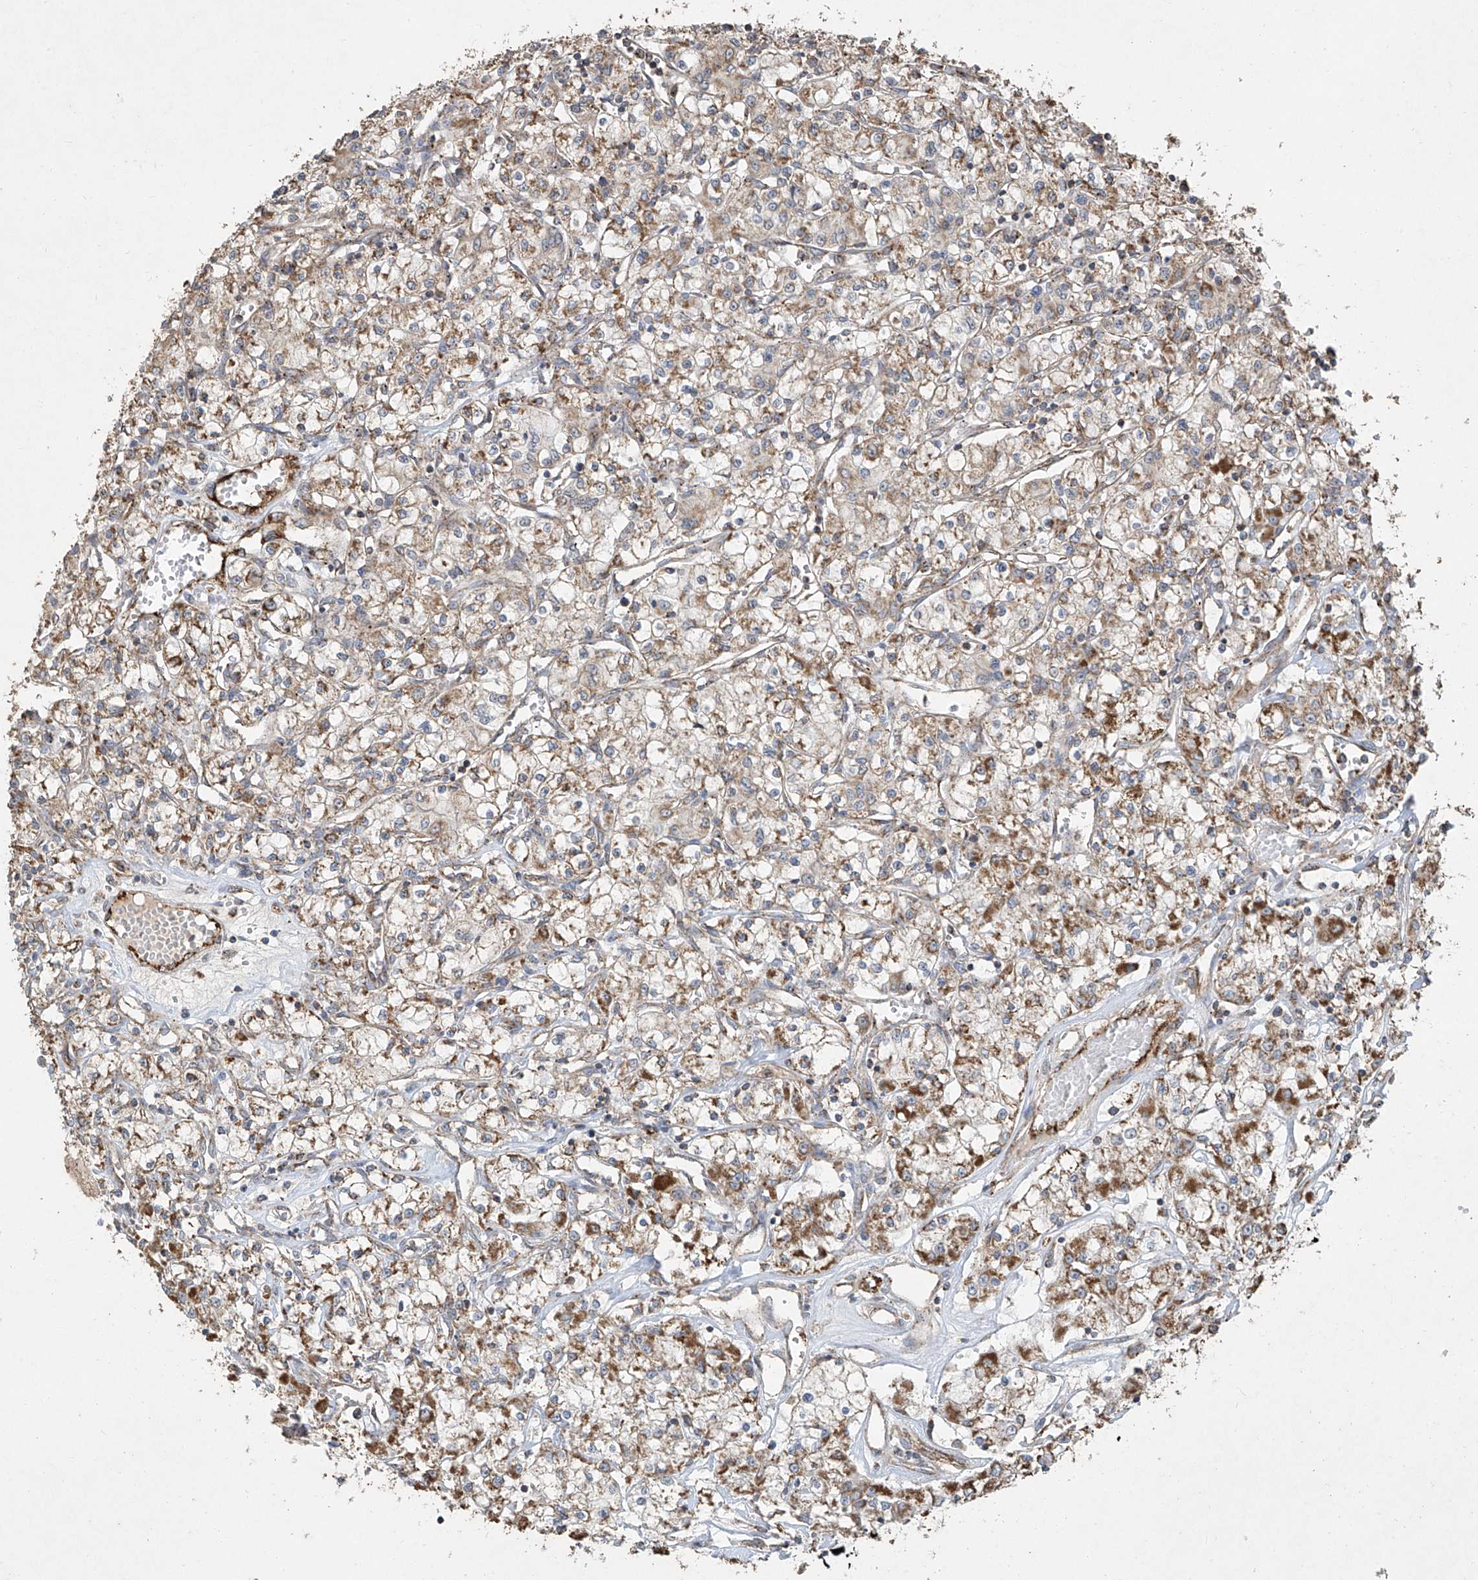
{"staining": {"intensity": "moderate", "quantity": ">75%", "location": "cytoplasmic/membranous"}, "tissue": "renal cancer", "cell_type": "Tumor cells", "image_type": "cancer", "snomed": [{"axis": "morphology", "description": "Adenocarcinoma, NOS"}, {"axis": "topography", "description": "Kidney"}], "caption": "An image of human renal cancer (adenocarcinoma) stained for a protein exhibits moderate cytoplasmic/membranous brown staining in tumor cells. (Brightfield microscopy of DAB IHC at high magnification).", "gene": "UQCC1", "patient": {"sex": "female", "age": 59}}